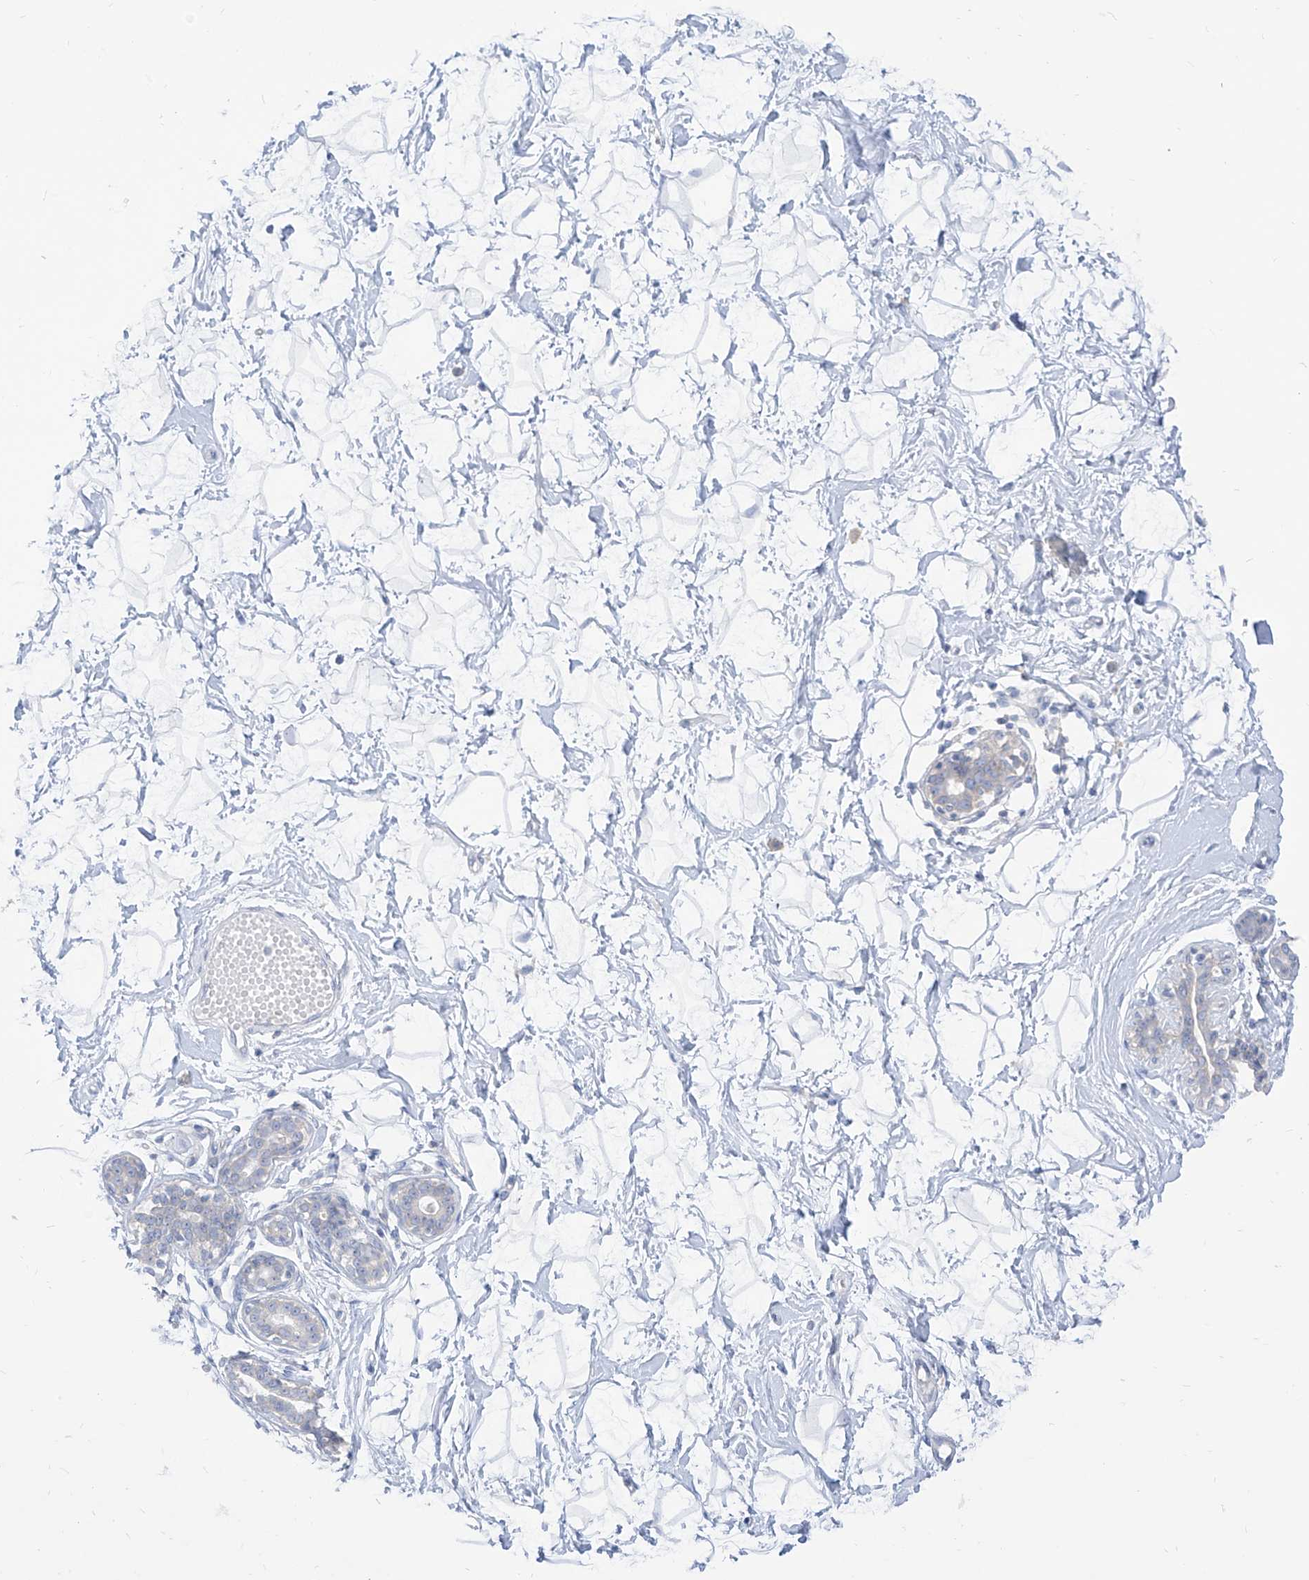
{"staining": {"intensity": "negative", "quantity": "none", "location": "none"}, "tissue": "breast", "cell_type": "Adipocytes", "image_type": "normal", "snomed": [{"axis": "morphology", "description": "Normal tissue, NOS"}, {"axis": "morphology", "description": "Adenoma, NOS"}, {"axis": "topography", "description": "Breast"}], "caption": "Adipocytes show no significant protein staining in benign breast. (DAB immunohistochemistry with hematoxylin counter stain).", "gene": "ARHGEF40", "patient": {"sex": "female", "age": 23}}